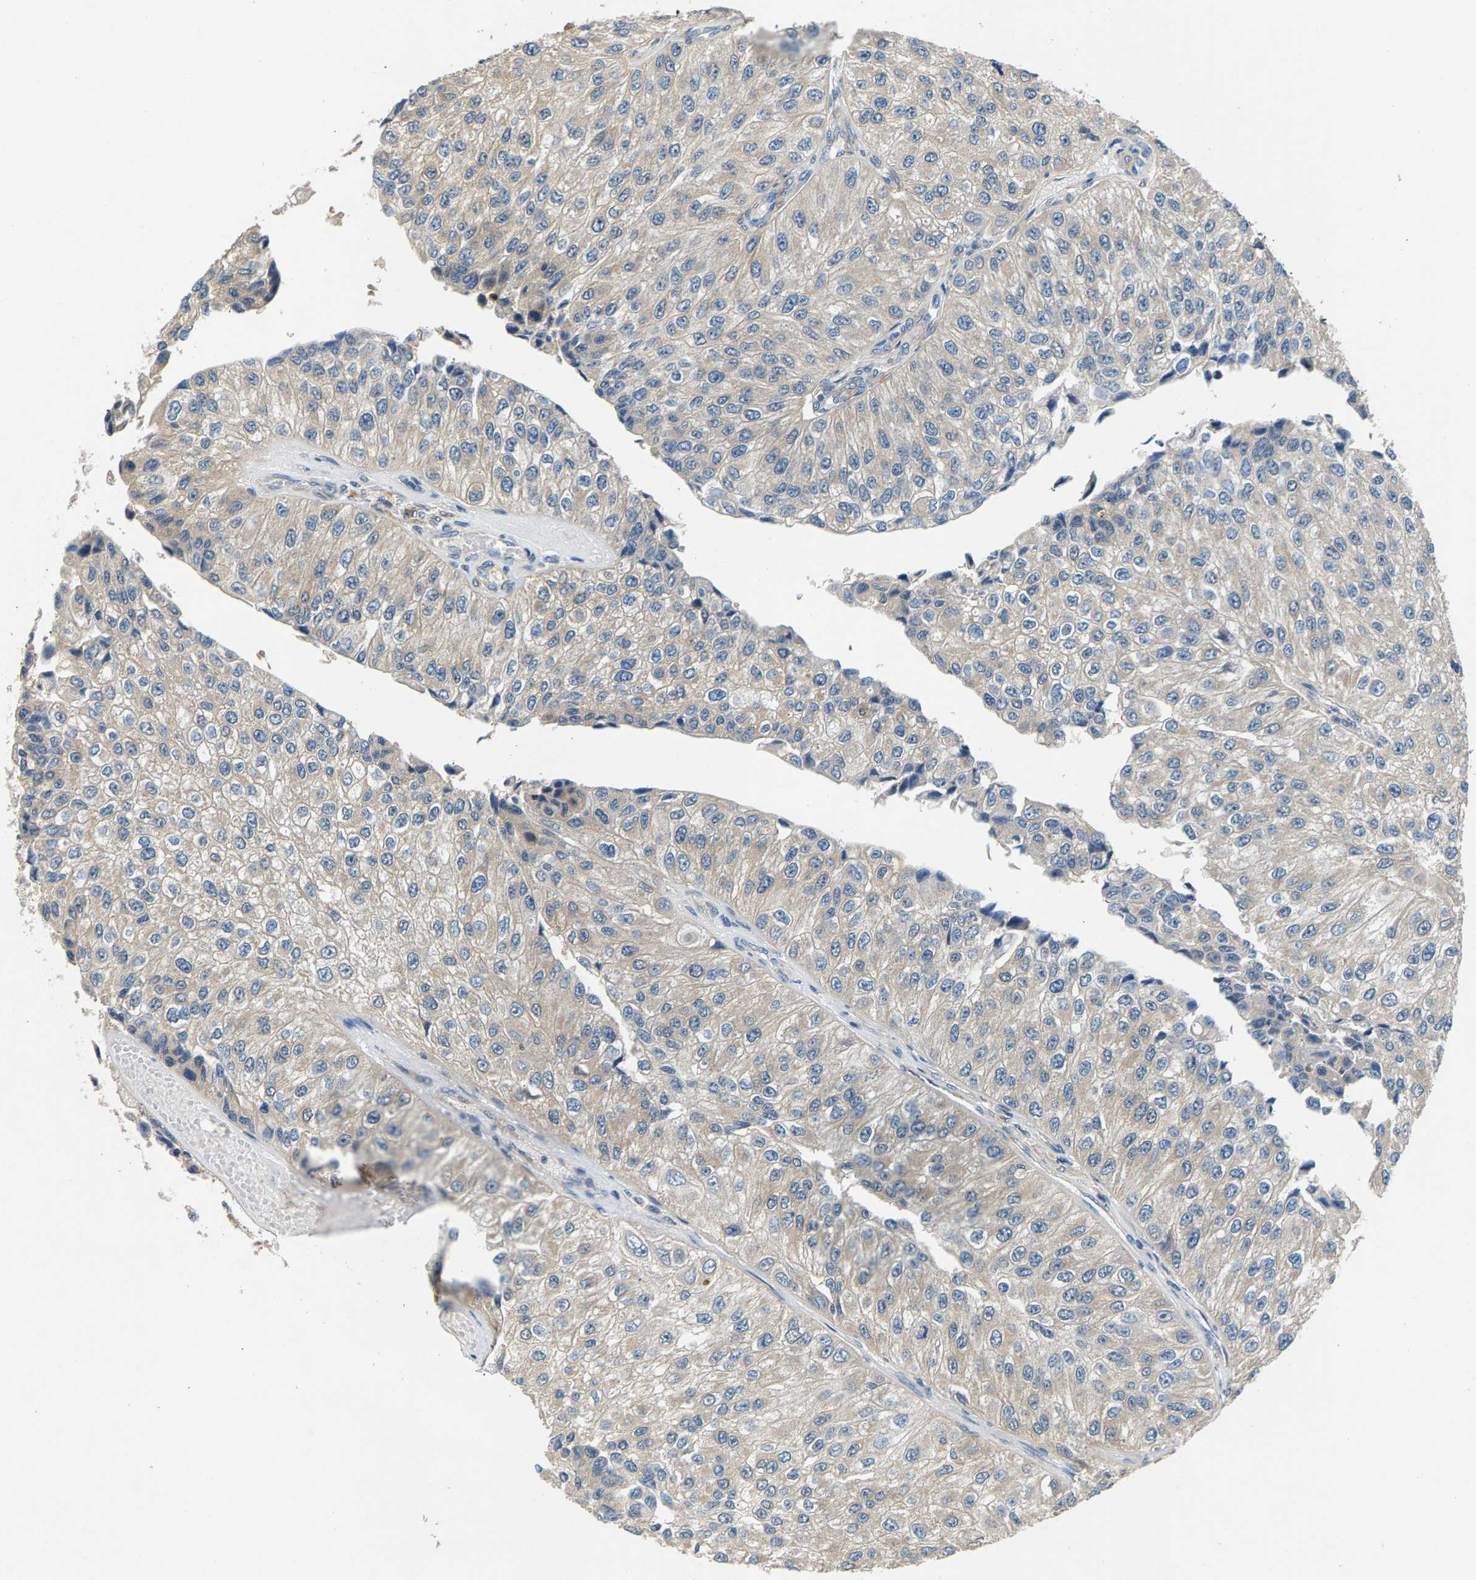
{"staining": {"intensity": "weak", "quantity": "<25%", "location": "cytoplasmic/membranous"}, "tissue": "urothelial cancer", "cell_type": "Tumor cells", "image_type": "cancer", "snomed": [{"axis": "morphology", "description": "Urothelial carcinoma, High grade"}, {"axis": "topography", "description": "Kidney"}, {"axis": "topography", "description": "Urinary bladder"}], "caption": "A micrograph of human urothelial cancer is negative for staining in tumor cells.", "gene": "NT5C", "patient": {"sex": "male", "age": 77}}